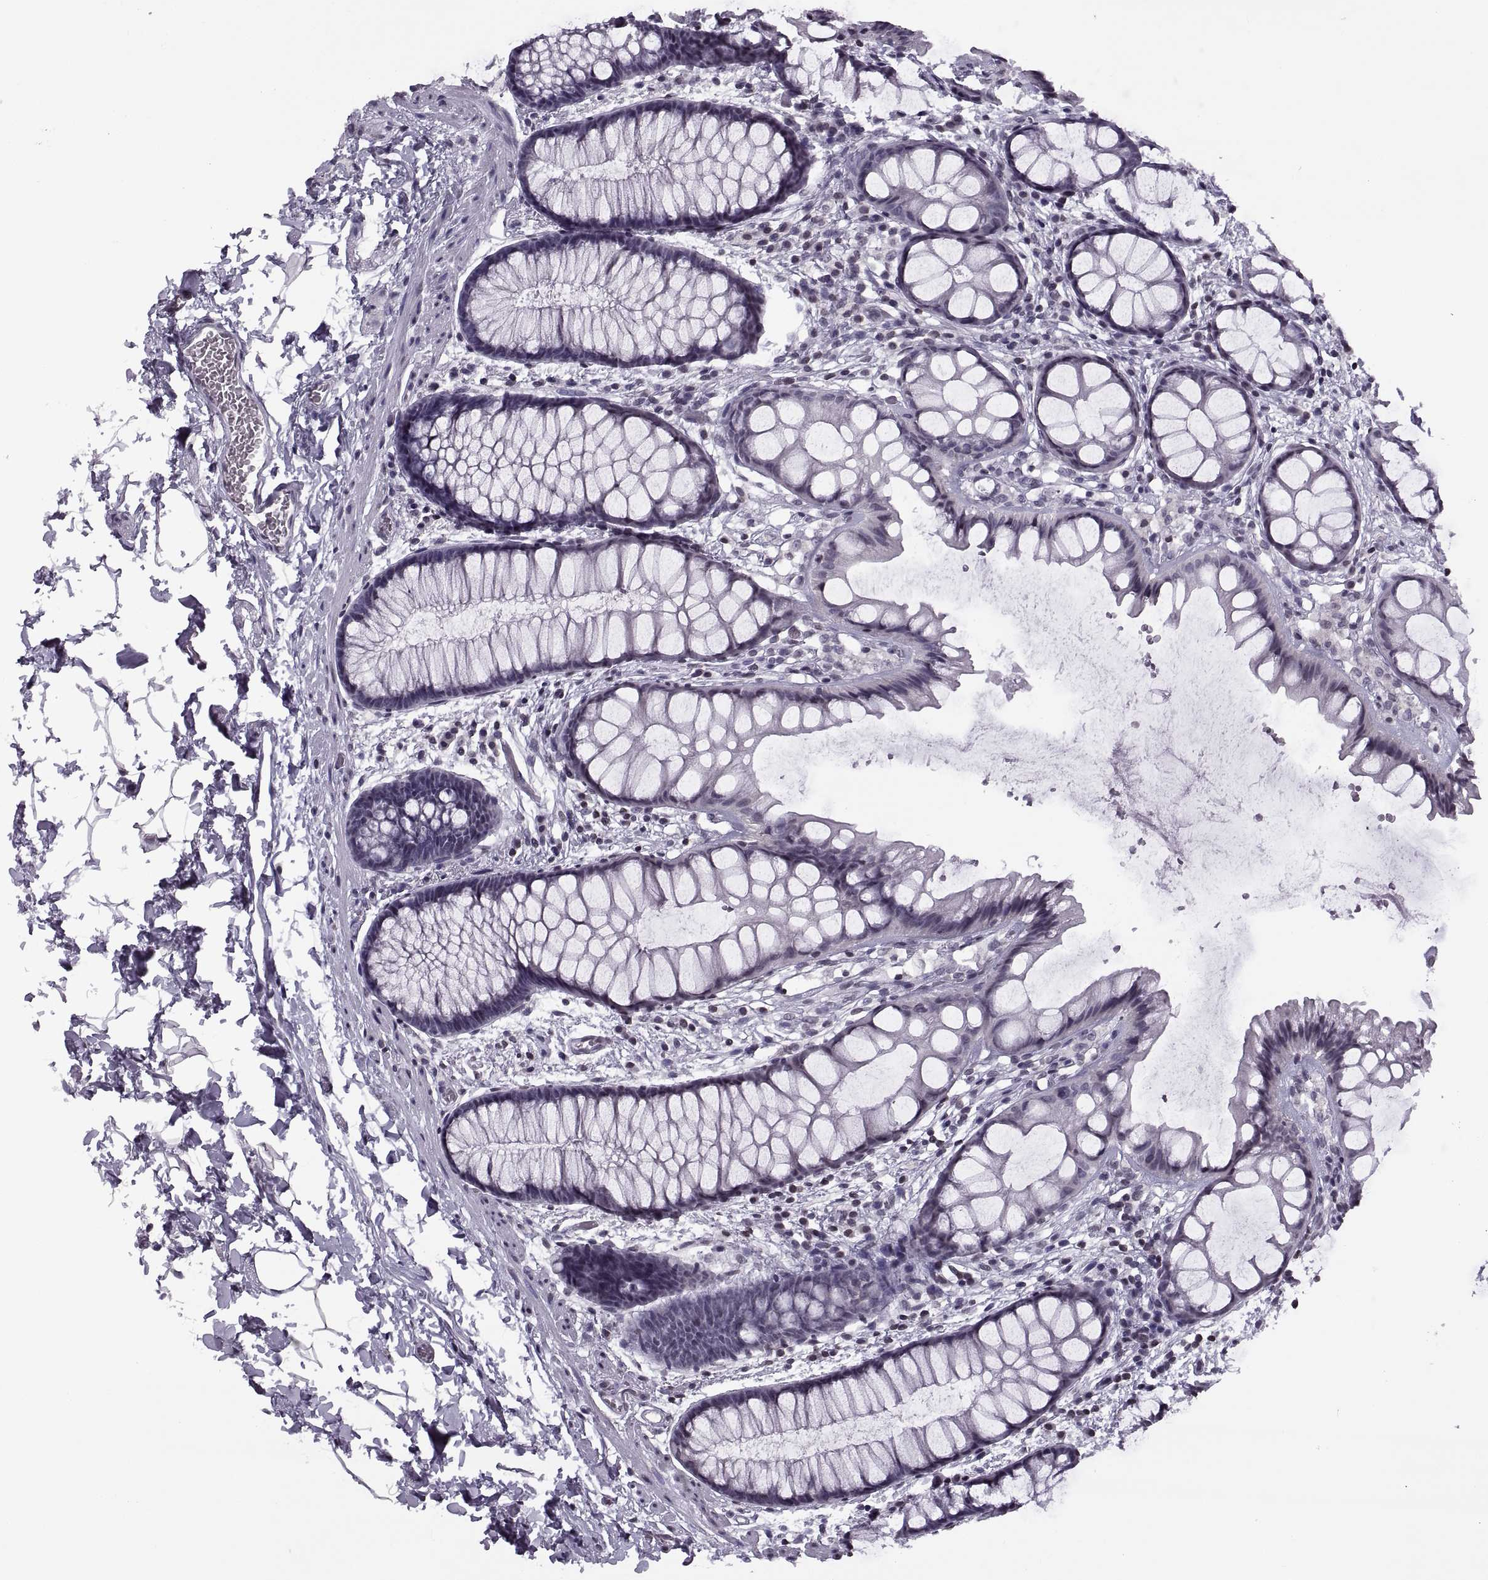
{"staining": {"intensity": "negative", "quantity": "none", "location": "none"}, "tissue": "rectum", "cell_type": "Glandular cells", "image_type": "normal", "snomed": [{"axis": "morphology", "description": "Normal tissue, NOS"}, {"axis": "topography", "description": "Rectum"}], "caption": "Immunohistochemistry (IHC) histopathology image of unremarkable human rectum stained for a protein (brown), which demonstrates no positivity in glandular cells.", "gene": "H1", "patient": {"sex": "female", "age": 62}}